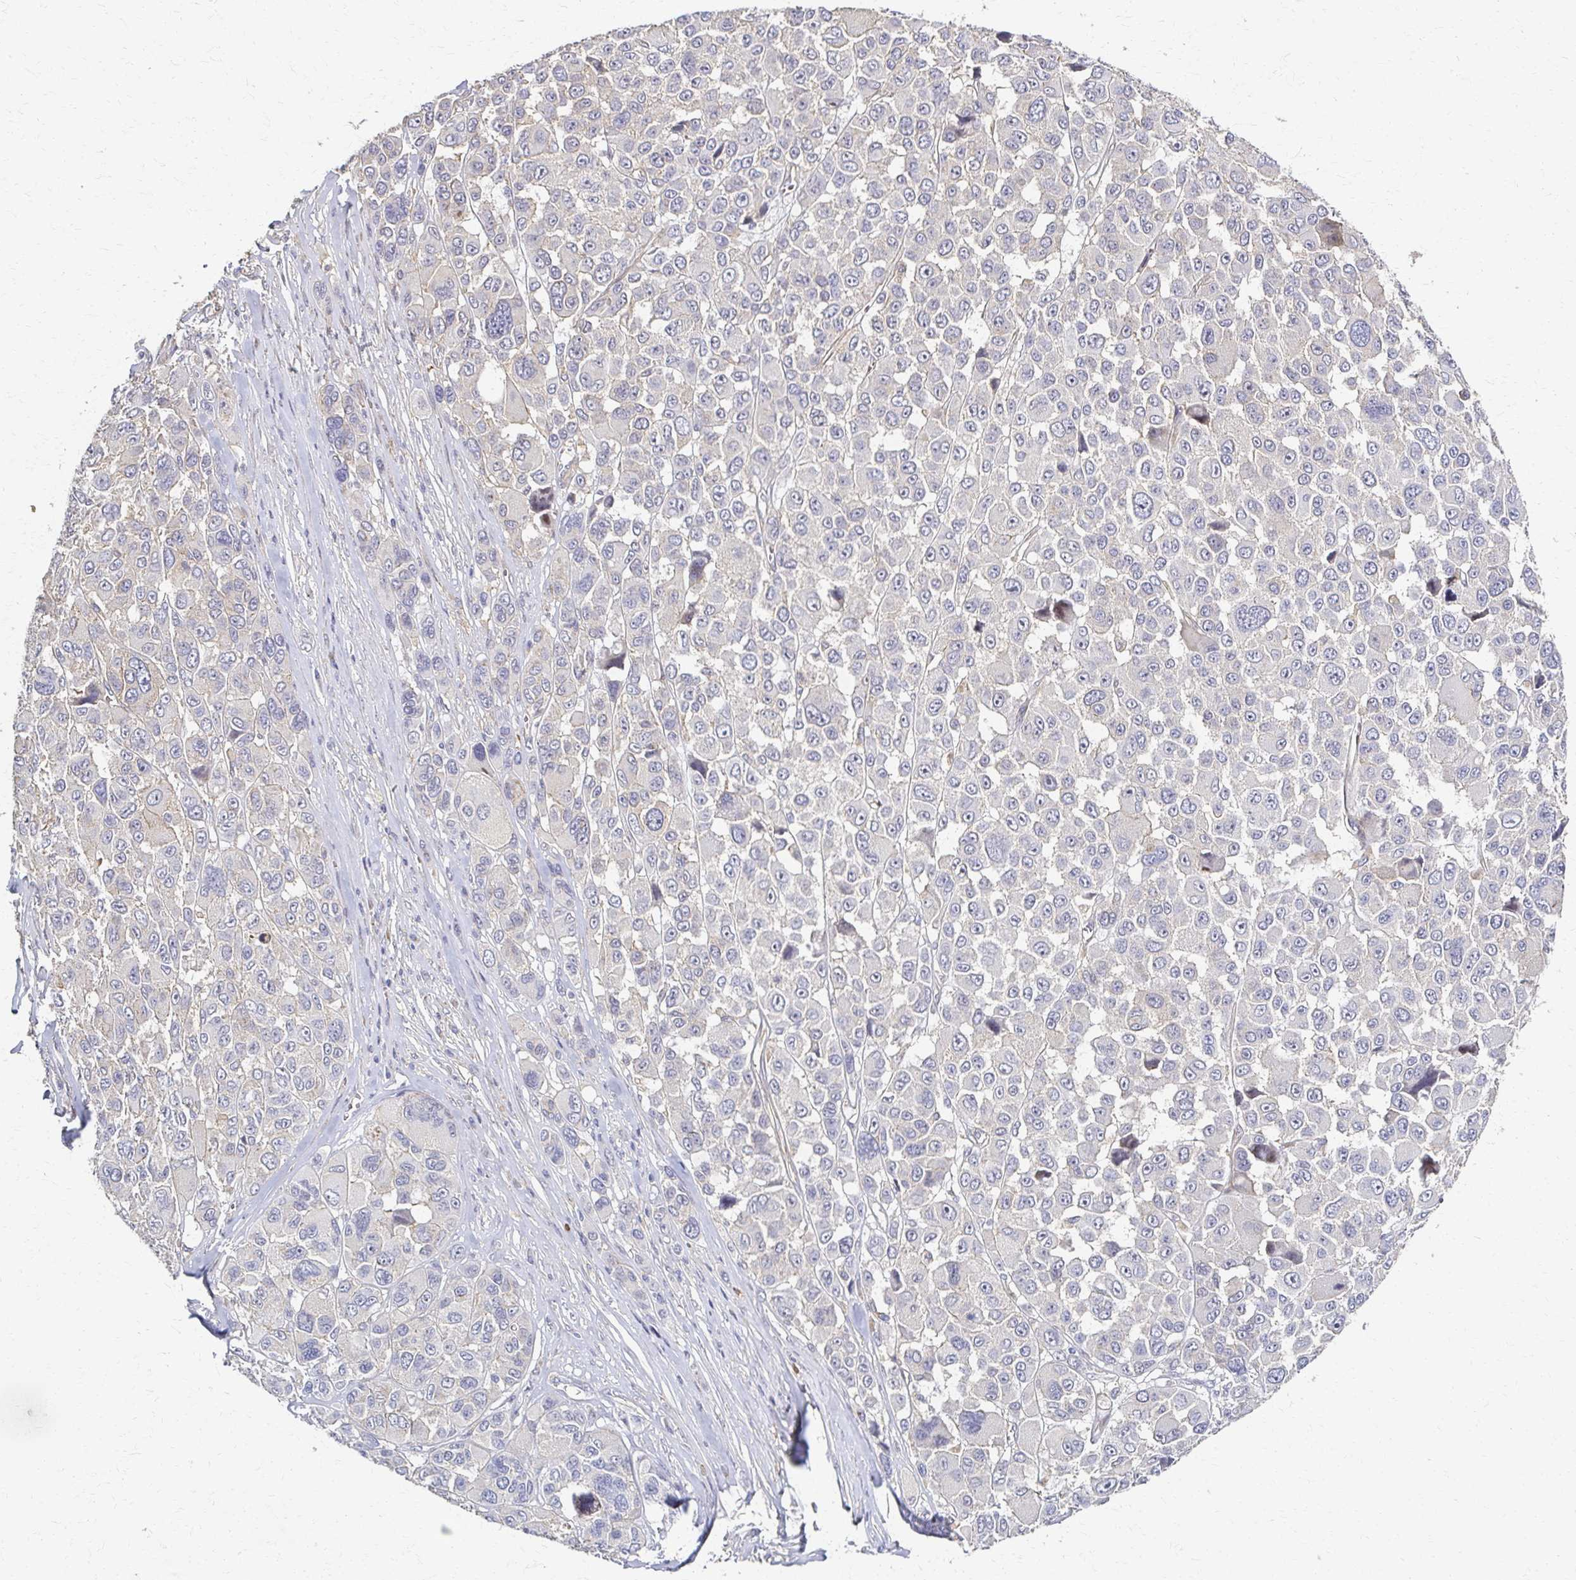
{"staining": {"intensity": "negative", "quantity": "none", "location": "none"}, "tissue": "melanoma", "cell_type": "Tumor cells", "image_type": "cancer", "snomed": [{"axis": "morphology", "description": "Malignant melanoma, NOS"}, {"axis": "topography", "description": "Skin"}], "caption": "A micrograph of human melanoma is negative for staining in tumor cells.", "gene": "SKA2", "patient": {"sex": "female", "age": 66}}